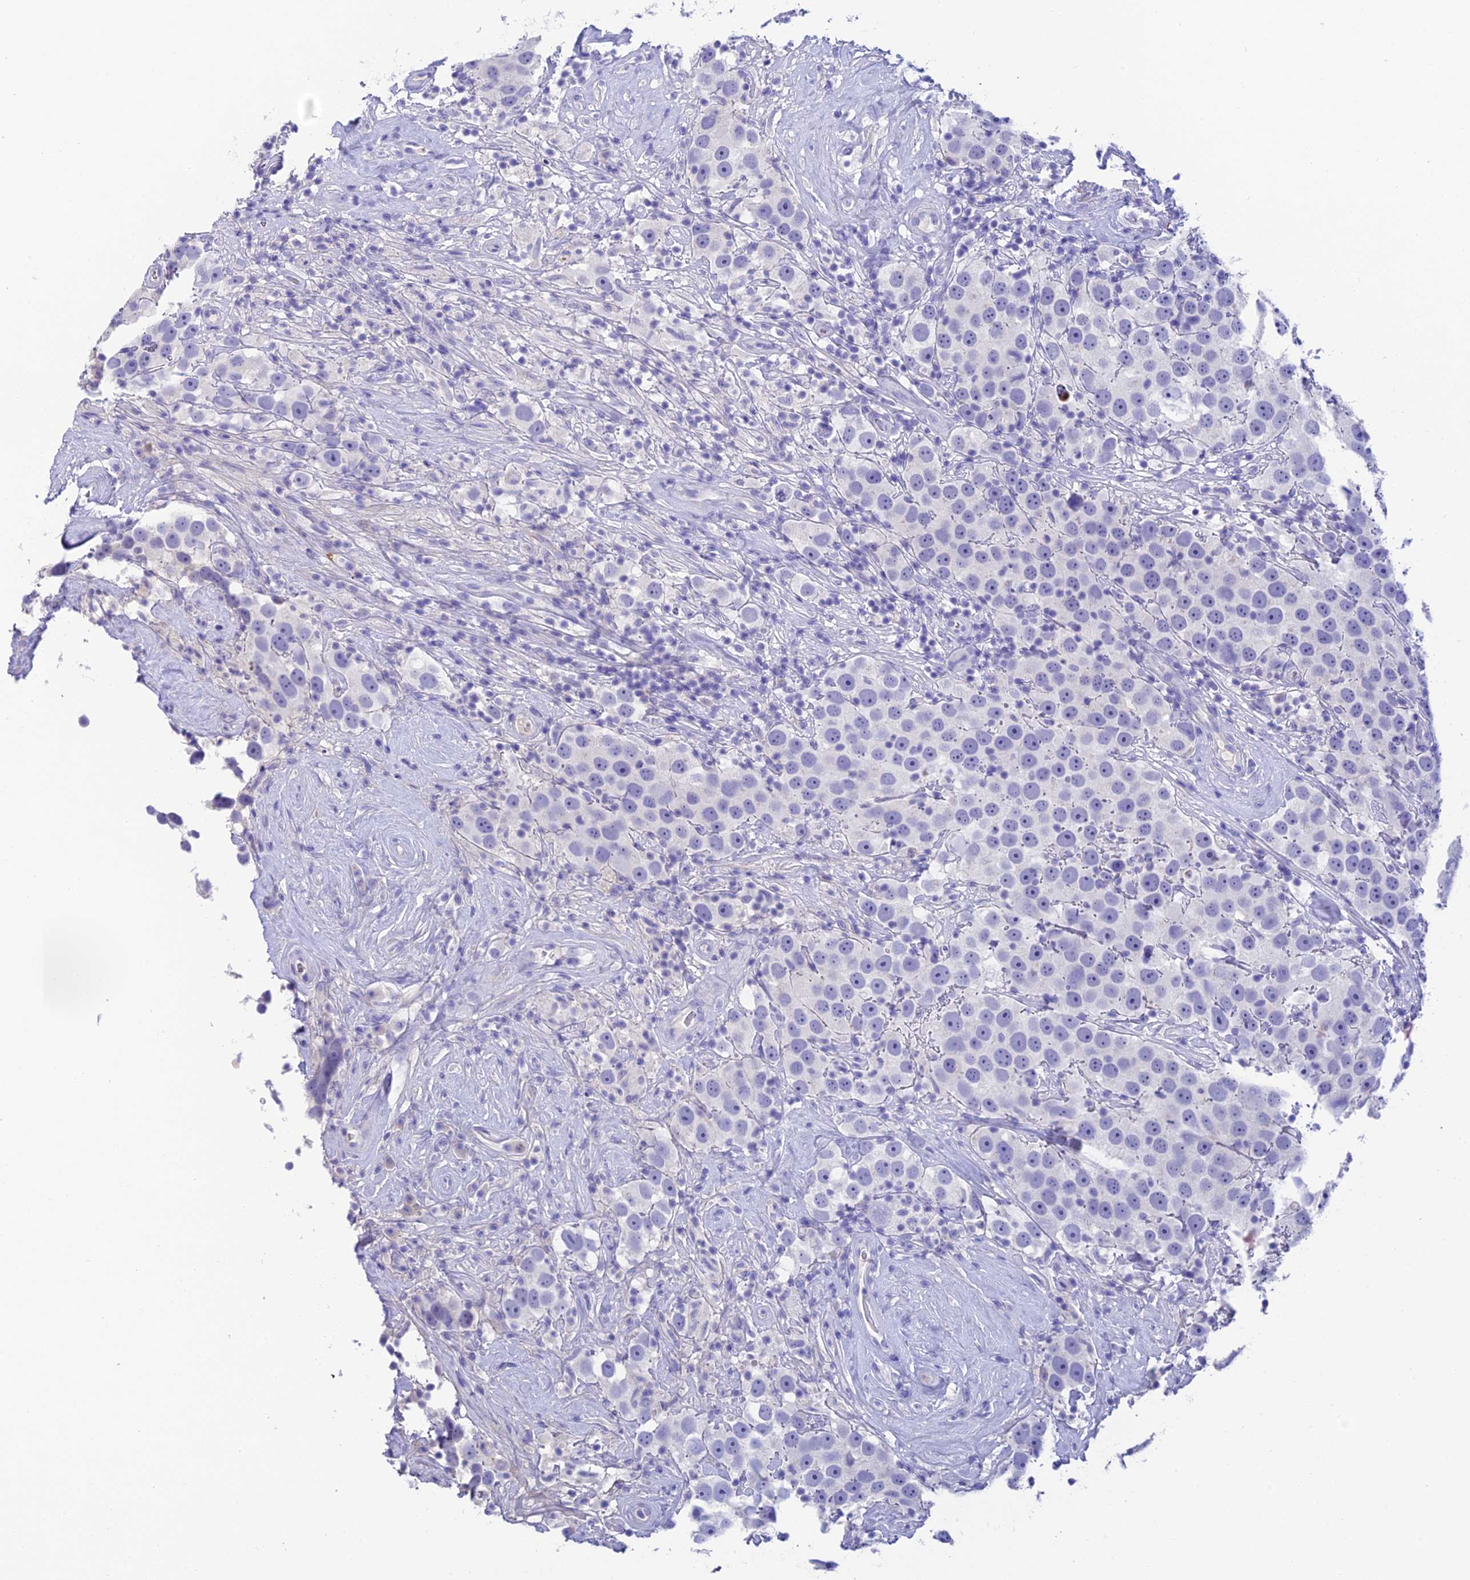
{"staining": {"intensity": "negative", "quantity": "none", "location": "none"}, "tissue": "testis cancer", "cell_type": "Tumor cells", "image_type": "cancer", "snomed": [{"axis": "morphology", "description": "Seminoma, NOS"}, {"axis": "topography", "description": "Testis"}], "caption": "A photomicrograph of human testis cancer (seminoma) is negative for staining in tumor cells. Brightfield microscopy of immunohistochemistry (IHC) stained with DAB (brown) and hematoxylin (blue), captured at high magnification.", "gene": "C12orf29", "patient": {"sex": "male", "age": 49}}